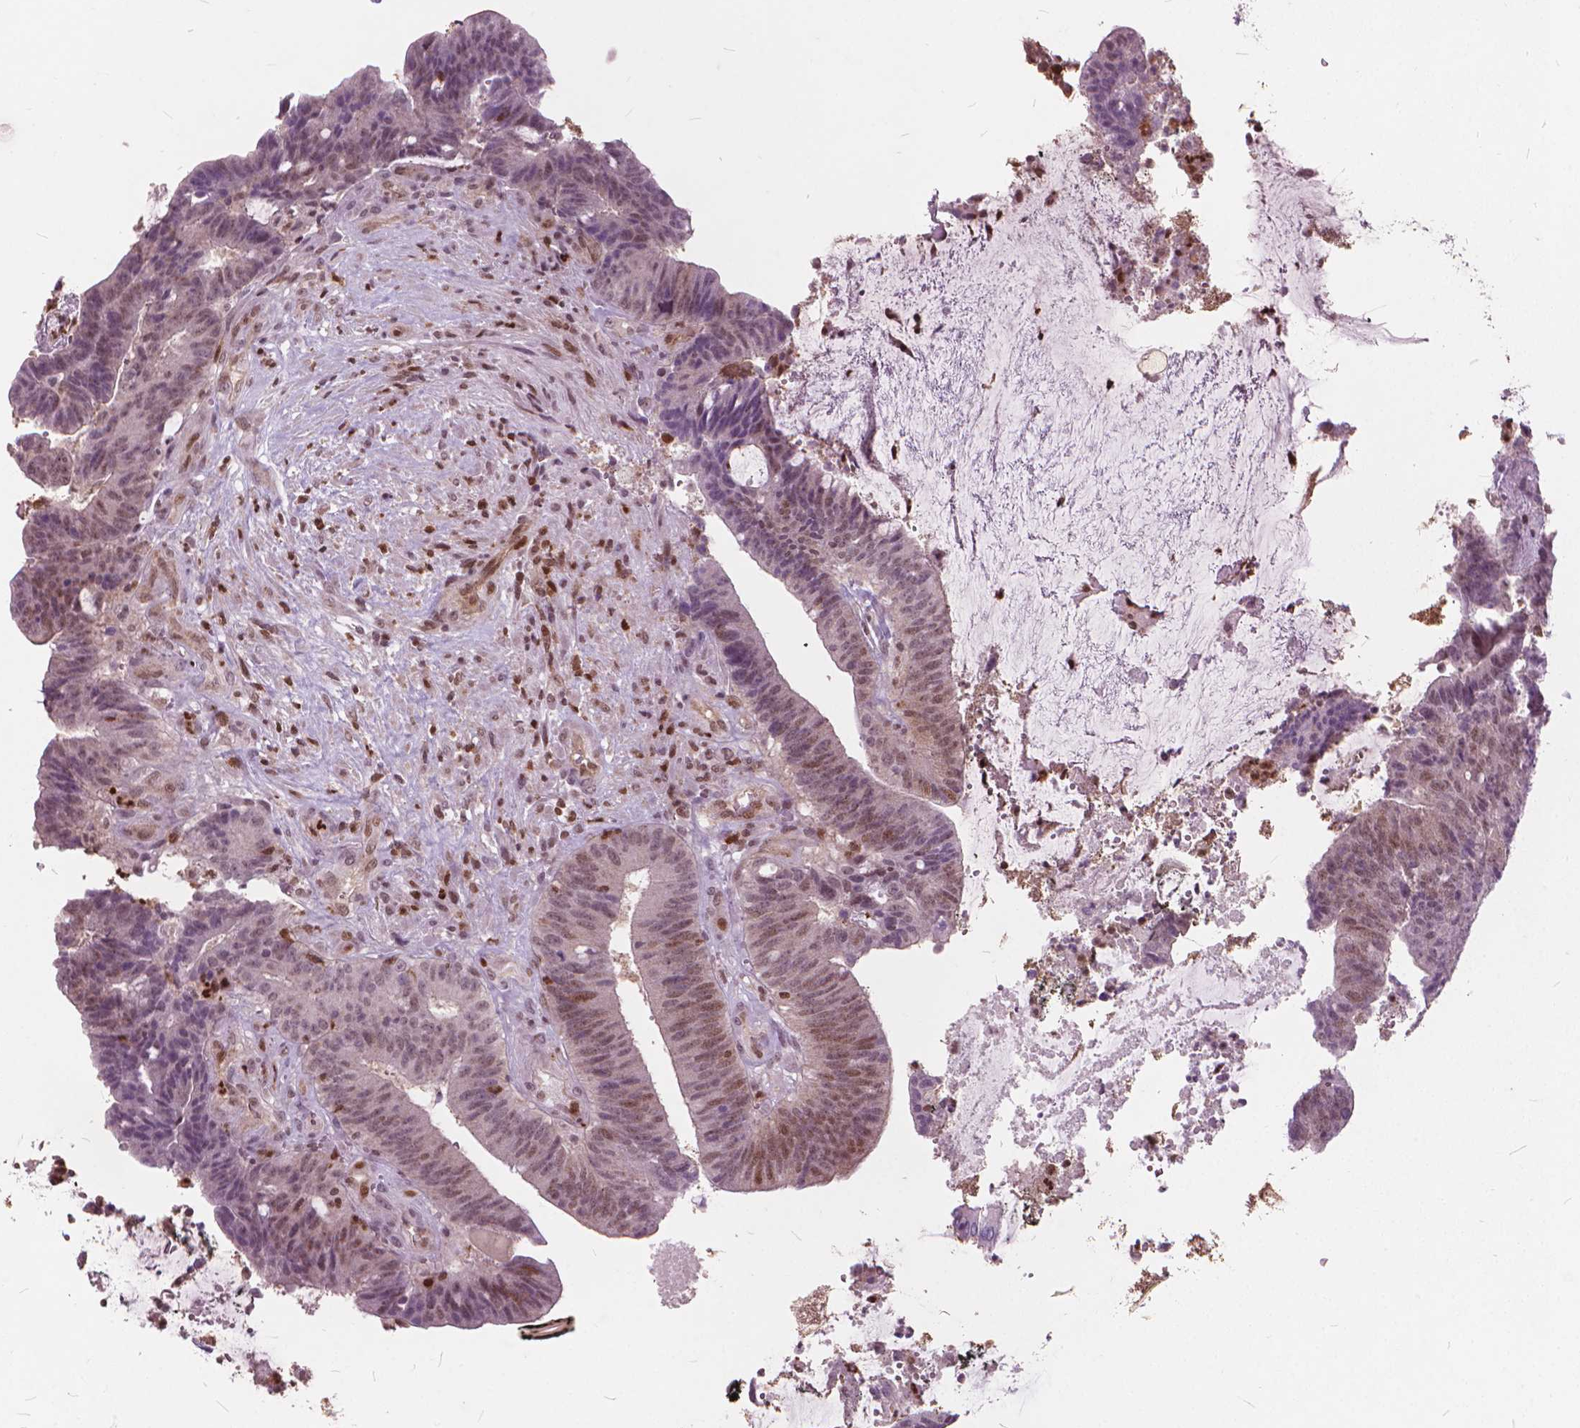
{"staining": {"intensity": "weak", "quantity": ">75%", "location": "nuclear"}, "tissue": "colorectal cancer", "cell_type": "Tumor cells", "image_type": "cancer", "snomed": [{"axis": "morphology", "description": "Adenocarcinoma, NOS"}, {"axis": "topography", "description": "Colon"}], "caption": "Immunohistochemistry (IHC) staining of colorectal cancer (adenocarcinoma), which exhibits low levels of weak nuclear staining in approximately >75% of tumor cells indicating weak nuclear protein positivity. The staining was performed using DAB (brown) for protein detection and nuclei were counterstained in hematoxylin (blue).", "gene": "STAT5B", "patient": {"sex": "female", "age": 43}}